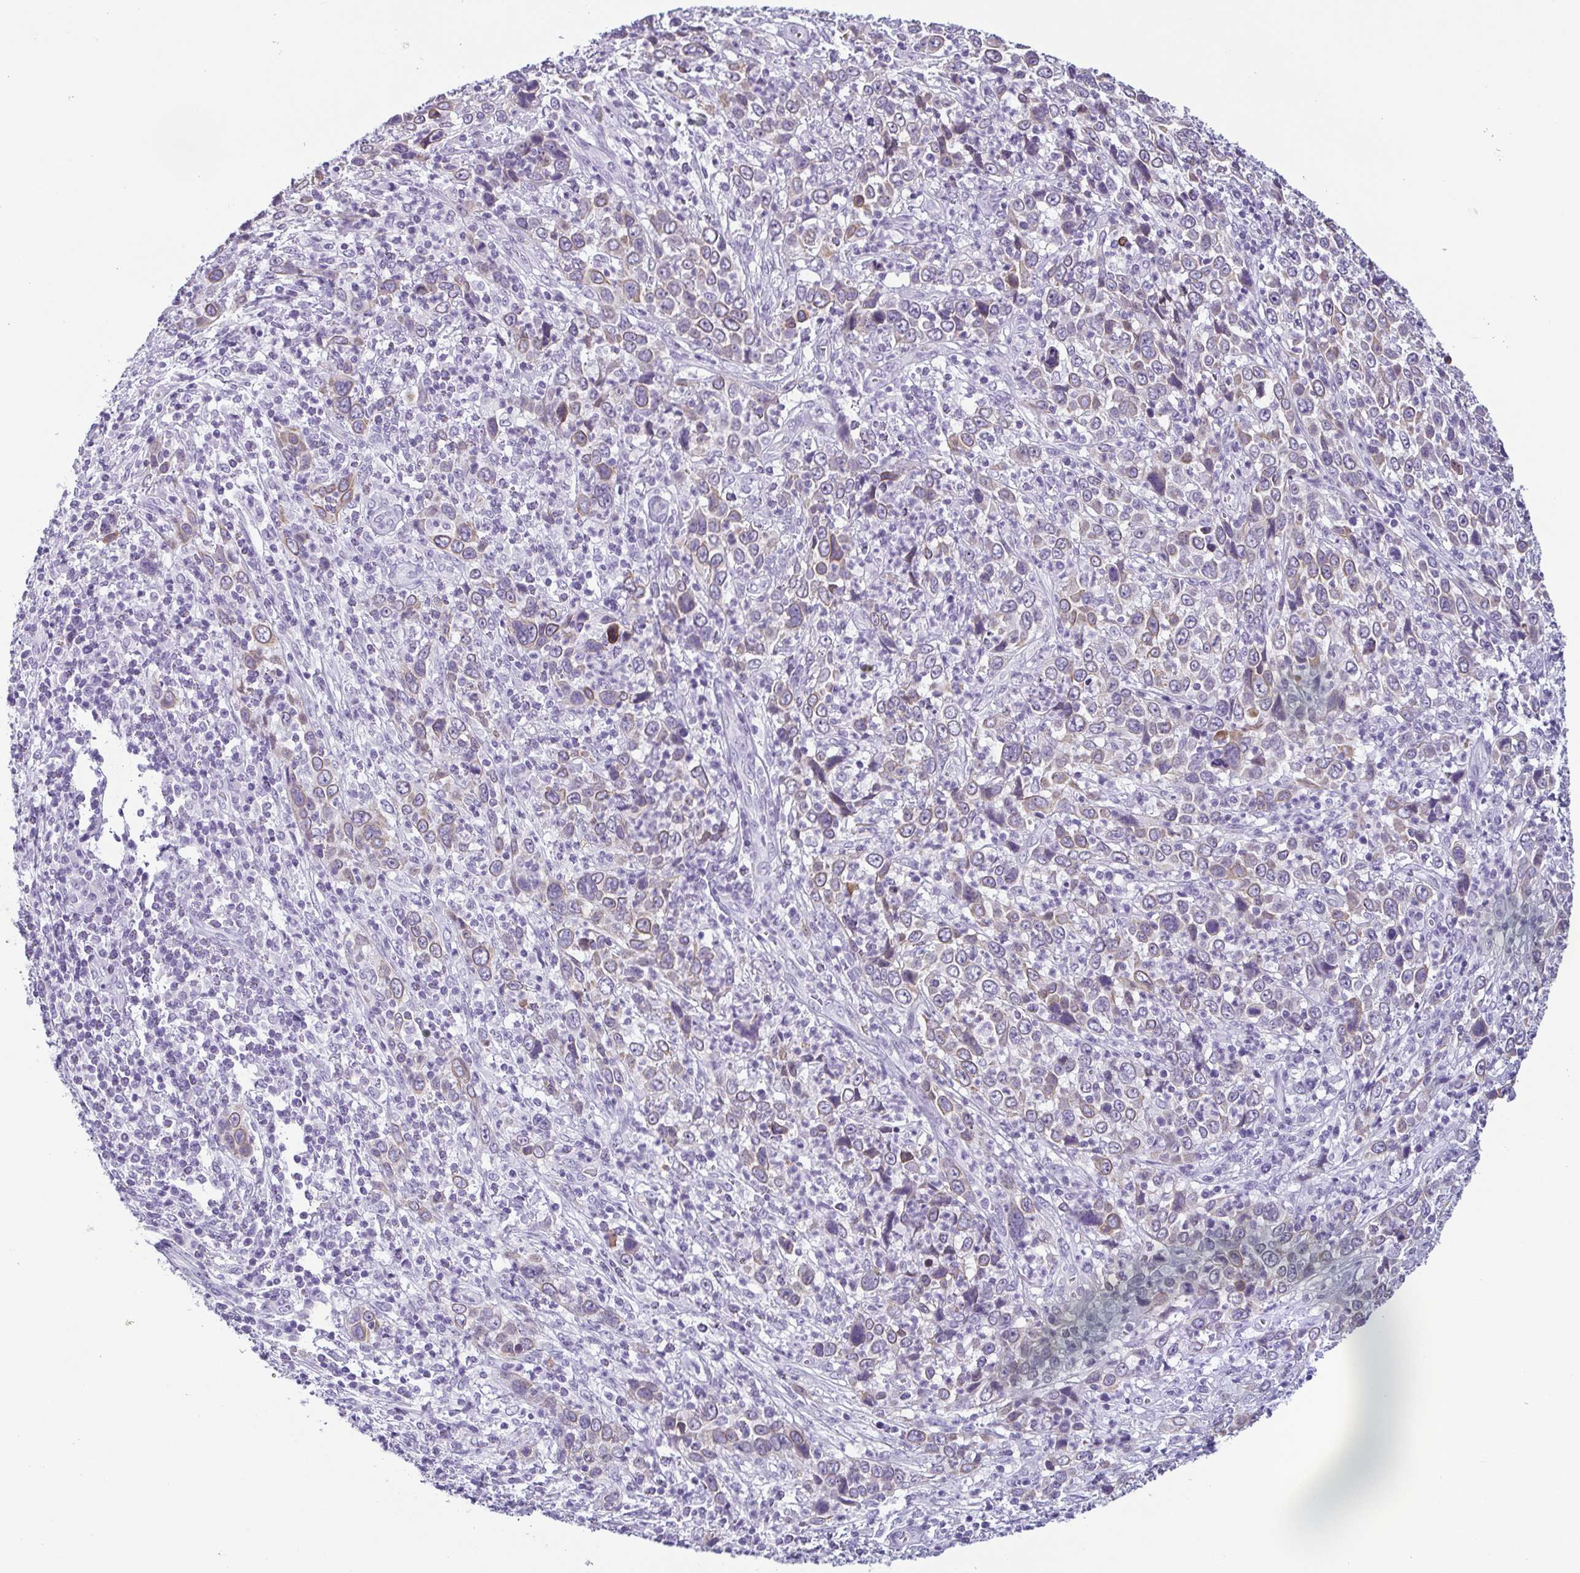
{"staining": {"intensity": "weak", "quantity": "<25%", "location": "cytoplasmic/membranous"}, "tissue": "cervical cancer", "cell_type": "Tumor cells", "image_type": "cancer", "snomed": [{"axis": "morphology", "description": "Squamous cell carcinoma, NOS"}, {"axis": "topography", "description": "Cervix"}], "caption": "A histopathology image of human squamous cell carcinoma (cervical) is negative for staining in tumor cells.", "gene": "KRT78", "patient": {"sex": "female", "age": 46}}